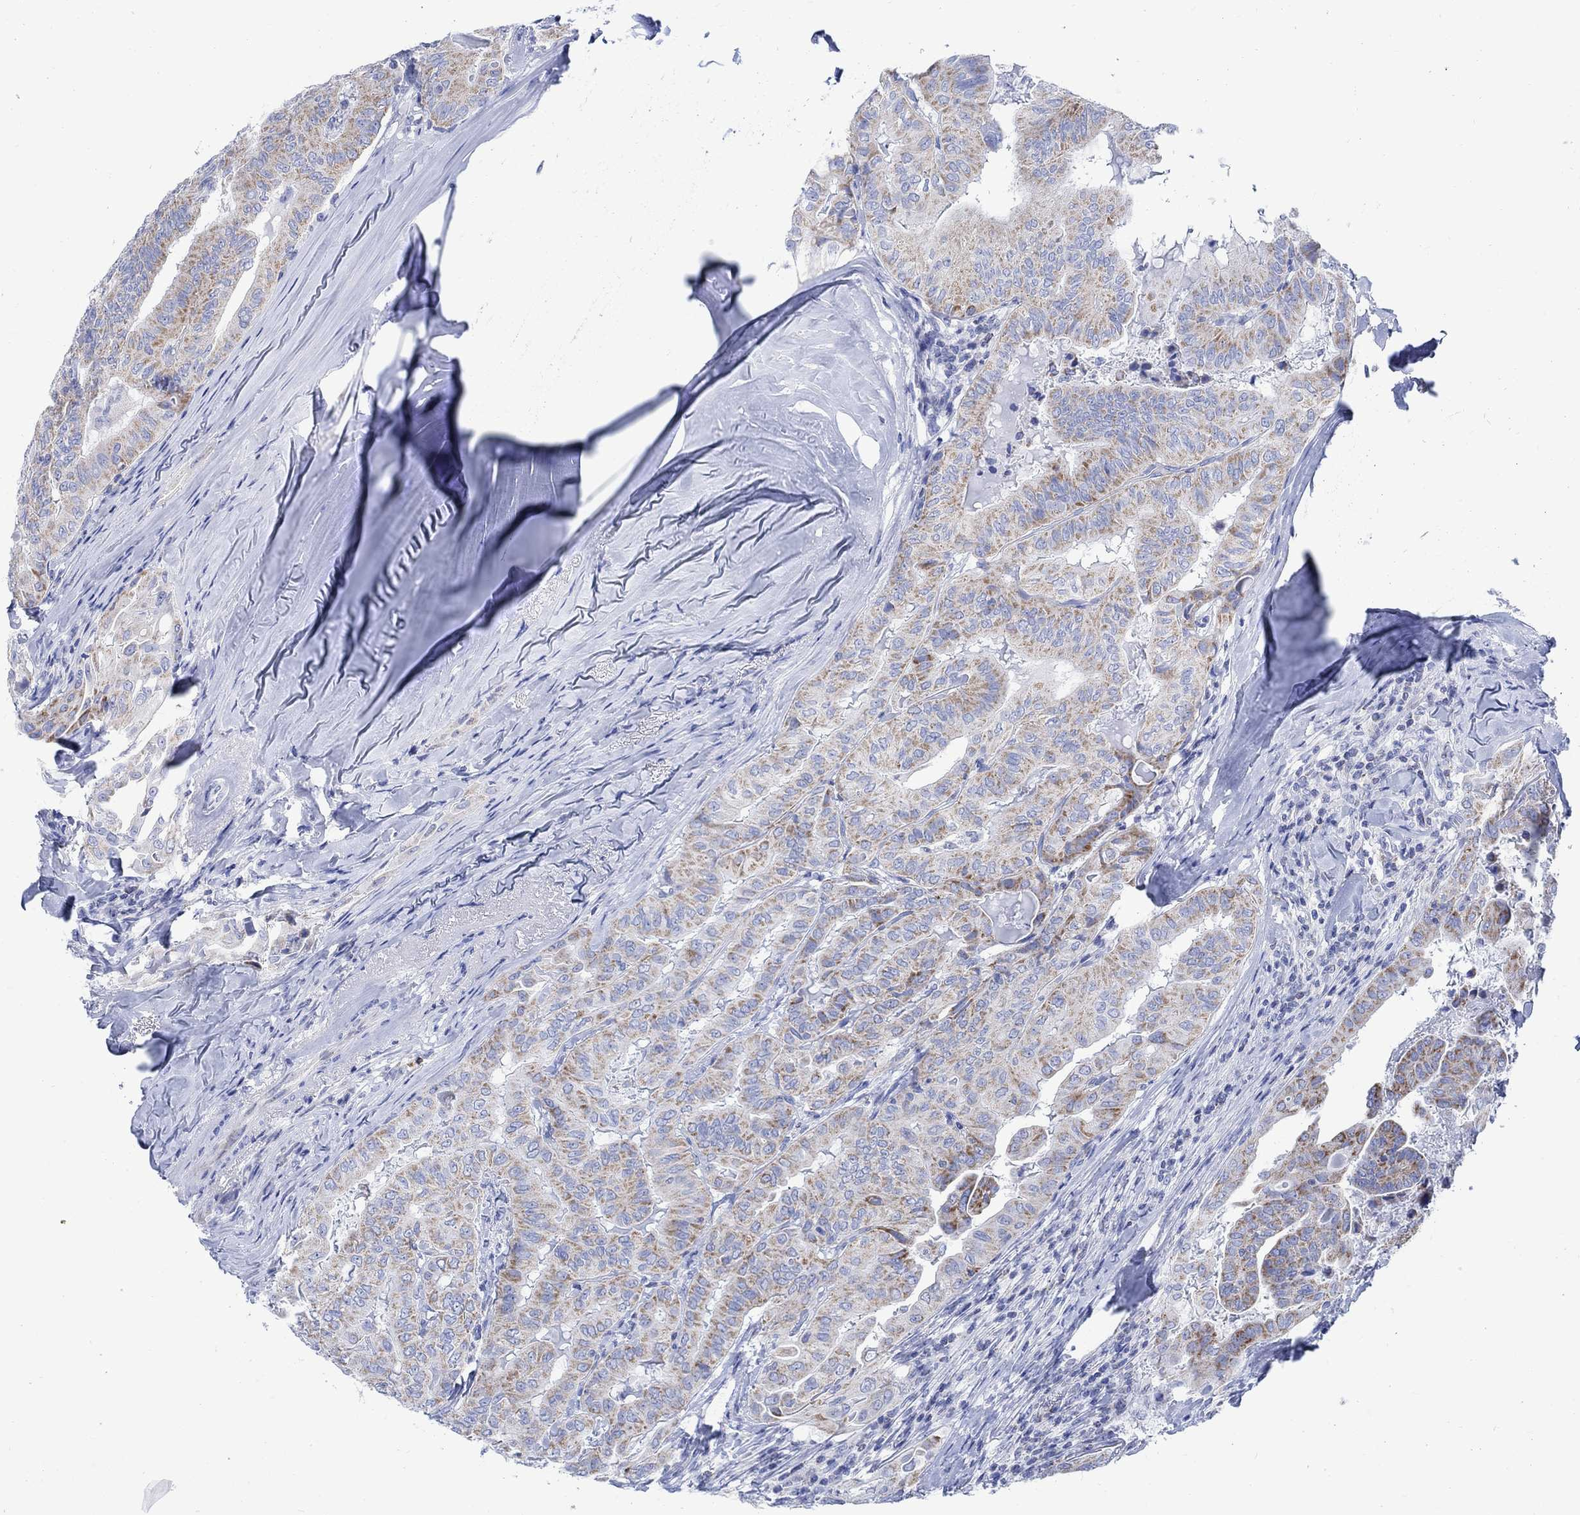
{"staining": {"intensity": "strong", "quantity": "<25%", "location": "cytoplasmic/membranous"}, "tissue": "thyroid cancer", "cell_type": "Tumor cells", "image_type": "cancer", "snomed": [{"axis": "morphology", "description": "Papillary adenocarcinoma, NOS"}, {"axis": "topography", "description": "Thyroid gland"}], "caption": "Immunohistochemistry (IHC) (DAB) staining of human thyroid cancer (papillary adenocarcinoma) demonstrates strong cytoplasmic/membranous protein positivity in about <25% of tumor cells.", "gene": "CPLX2", "patient": {"sex": "female", "age": 68}}